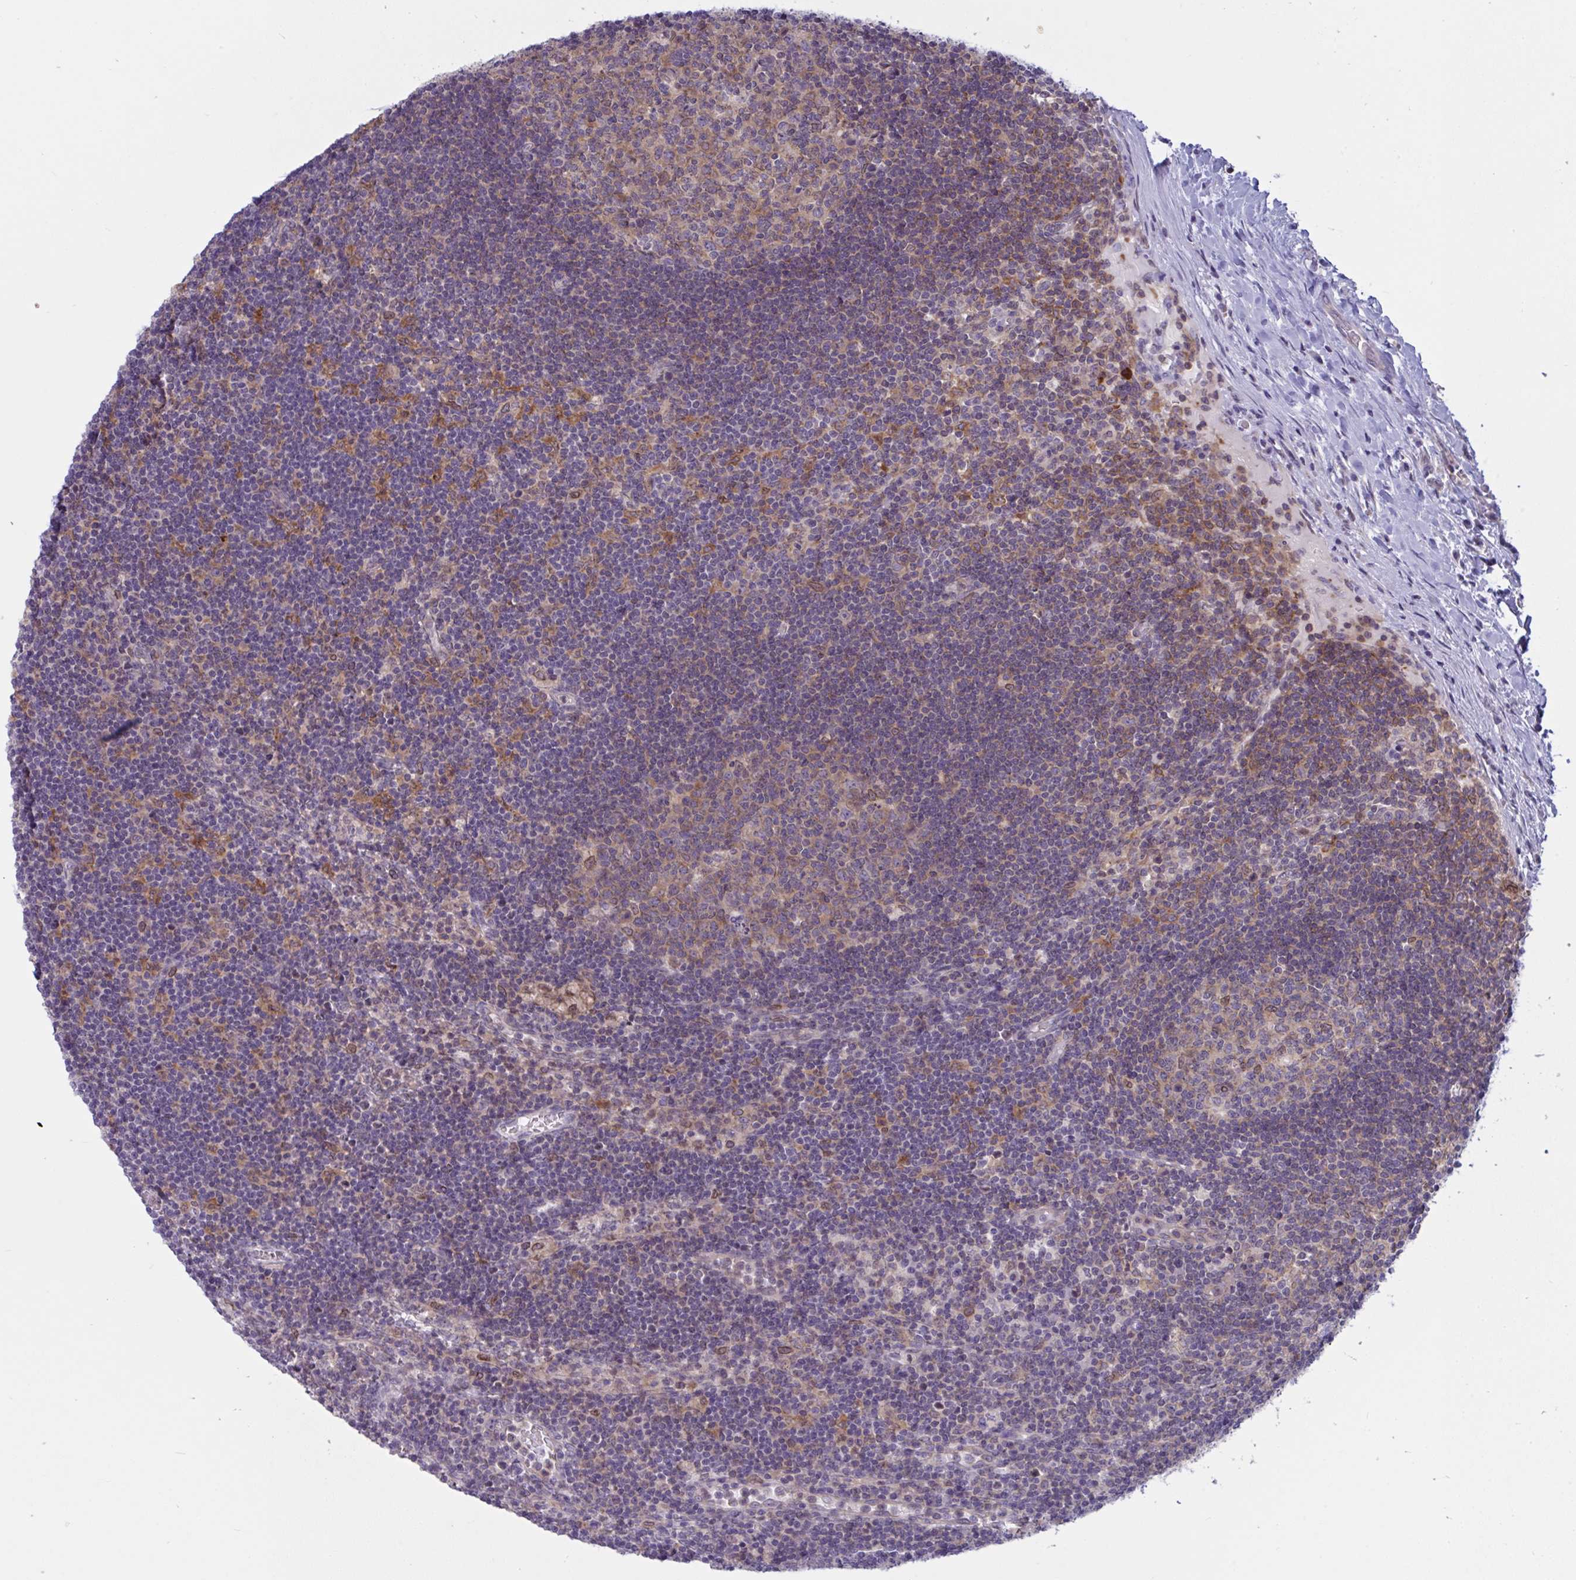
{"staining": {"intensity": "weak", "quantity": "25%-75%", "location": "cytoplasmic/membranous"}, "tissue": "lymph node", "cell_type": "Germinal center cells", "image_type": "normal", "snomed": [{"axis": "morphology", "description": "Normal tissue, NOS"}, {"axis": "topography", "description": "Lymph node"}], "caption": "Immunohistochemistry (DAB (3,3'-diaminobenzidine)) staining of normal human lymph node displays weak cytoplasmic/membranous protein expression in about 25%-75% of germinal center cells.", "gene": "TANK", "patient": {"sex": "male", "age": 67}}